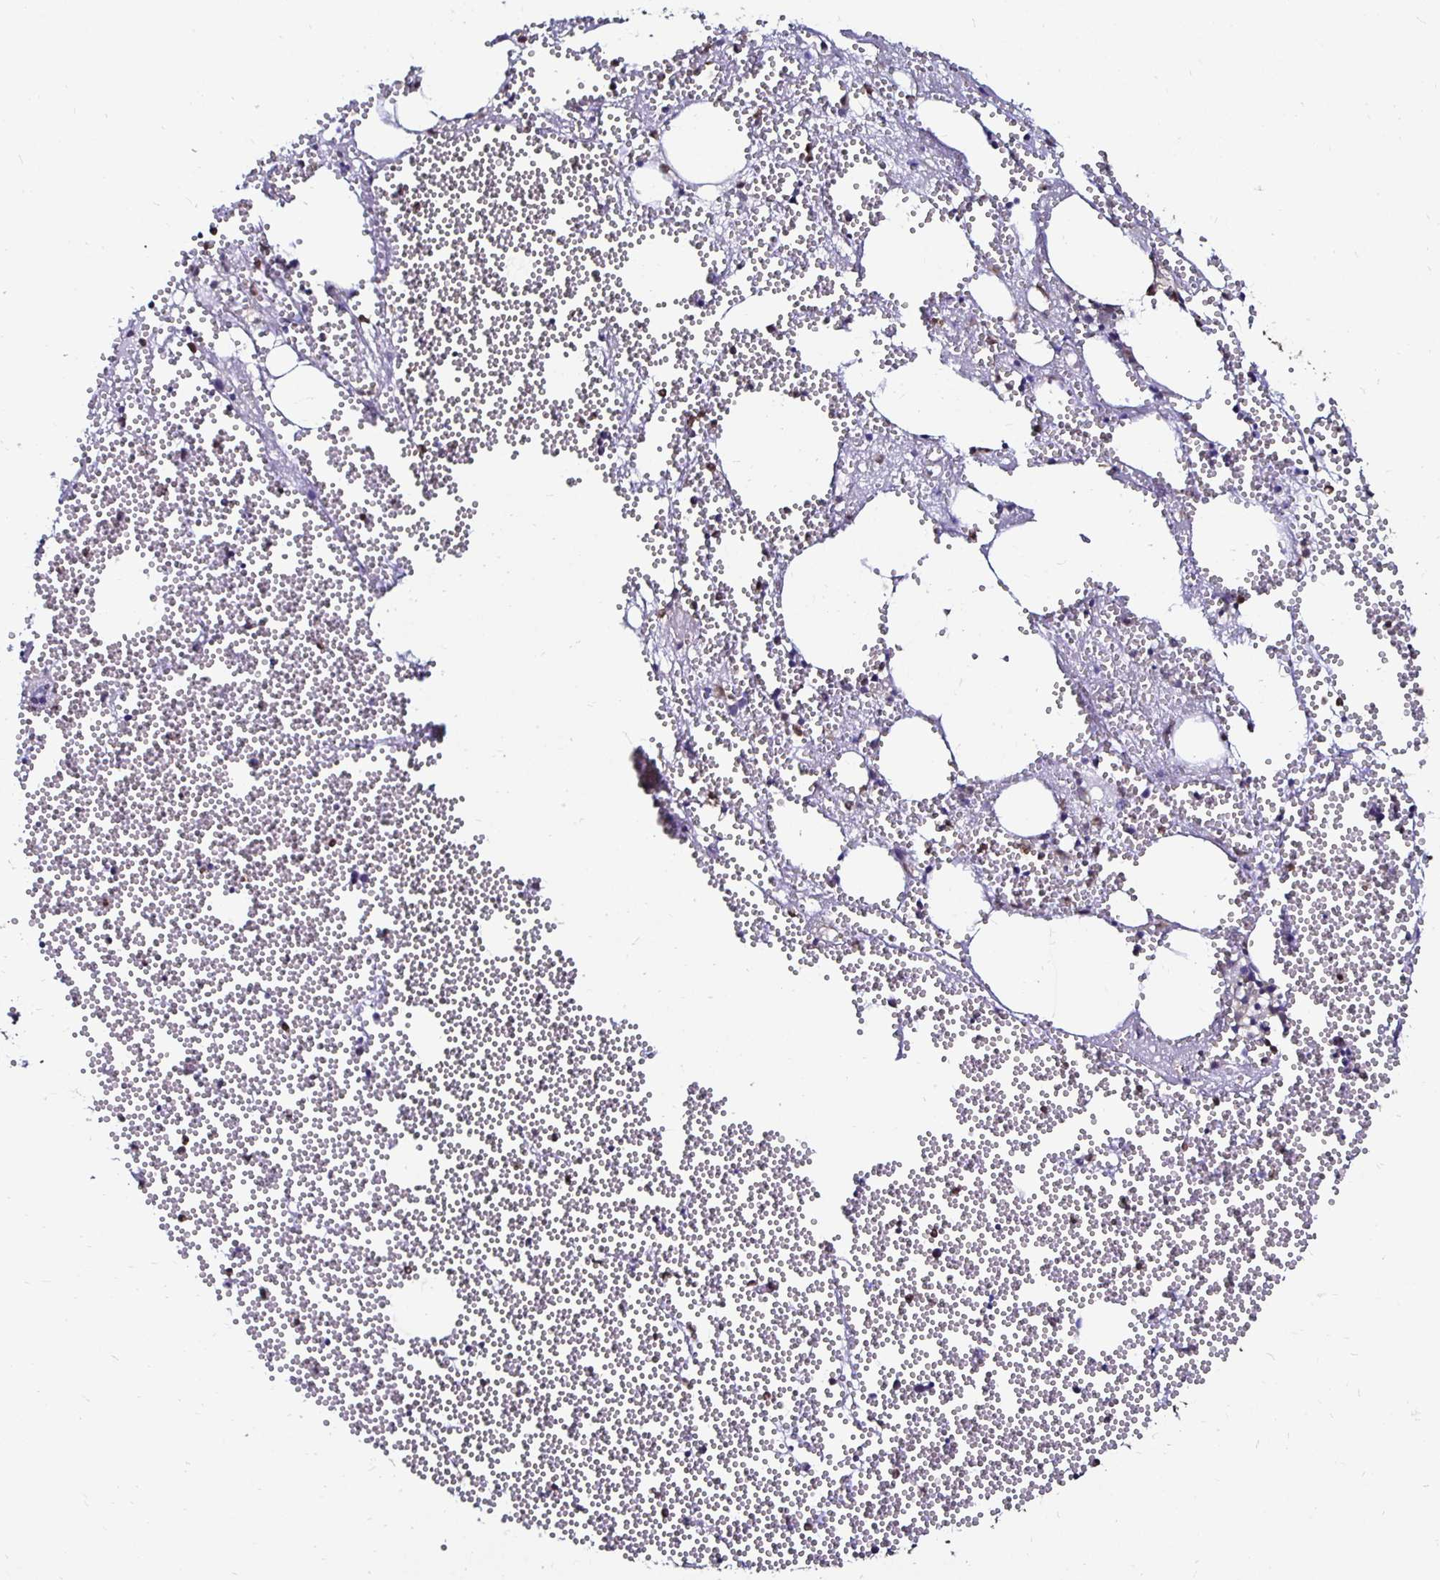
{"staining": {"intensity": "negative", "quantity": "none", "location": "none"}, "tissue": "bone marrow", "cell_type": "Hematopoietic cells", "image_type": "normal", "snomed": [{"axis": "morphology", "description": "Normal tissue, NOS"}, {"axis": "topography", "description": "Bone marrow"}], "caption": "Immunohistochemistry of unremarkable human bone marrow demonstrates no positivity in hematopoietic cells.", "gene": "TXN", "patient": {"sex": "female", "age": 80}}